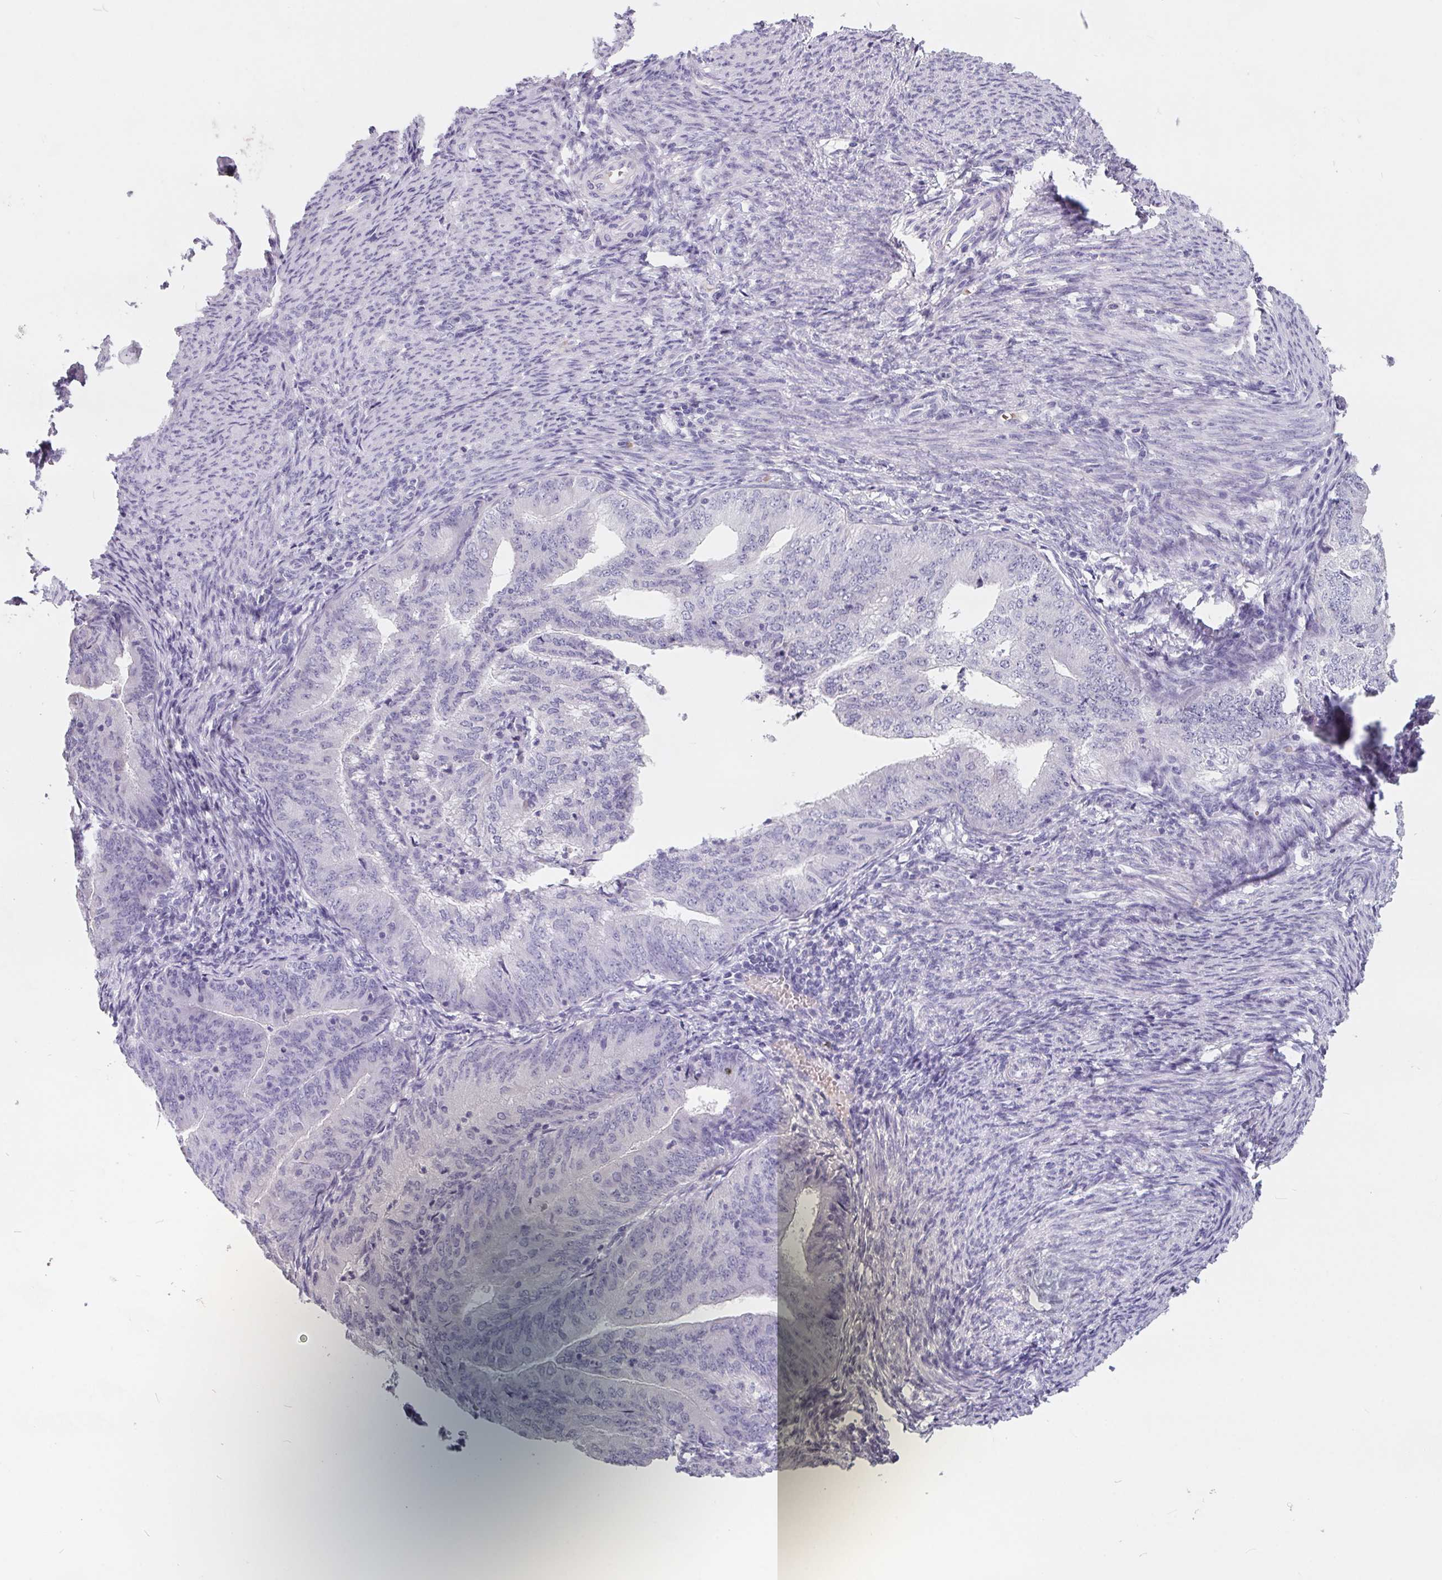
{"staining": {"intensity": "negative", "quantity": "none", "location": "none"}, "tissue": "endometrial cancer", "cell_type": "Tumor cells", "image_type": "cancer", "snomed": [{"axis": "morphology", "description": "Adenocarcinoma, NOS"}, {"axis": "topography", "description": "Endometrium"}], "caption": "High power microscopy micrograph of an immunohistochemistry image of adenocarcinoma (endometrial), revealing no significant staining in tumor cells. (DAB (3,3'-diaminobenzidine) IHC visualized using brightfield microscopy, high magnification).", "gene": "FDX1", "patient": {"sex": "female", "age": 57}}